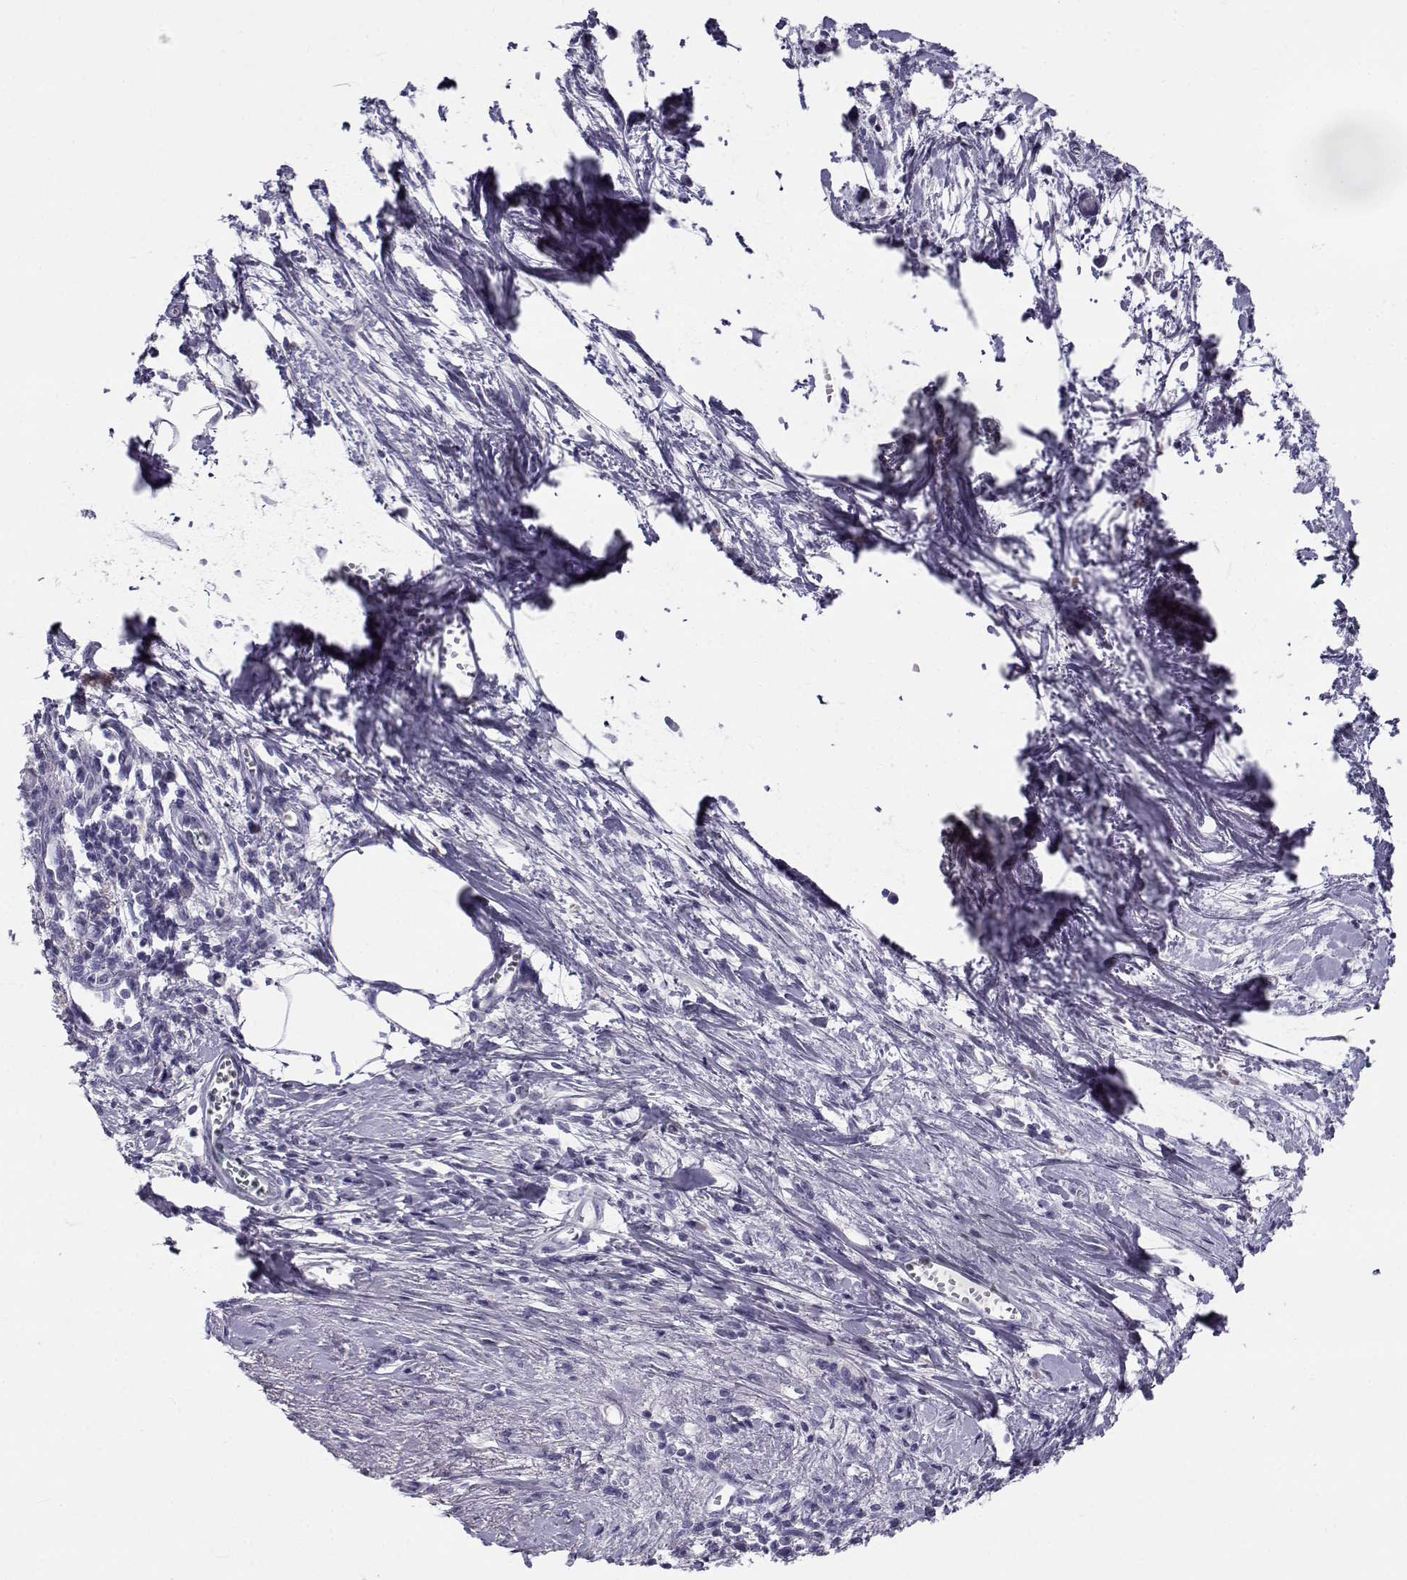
{"staining": {"intensity": "negative", "quantity": "none", "location": "none"}, "tissue": "pancreatic cancer", "cell_type": "Tumor cells", "image_type": "cancer", "snomed": [{"axis": "morphology", "description": "Normal tissue, NOS"}, {"axis": "morphology", "description": "Adenocarcinoma, NOS"}, {"axis": "topography", "description": "Lymph node"}, {"axis": "topography", "description": "Pancreas"}], "caption": "A high-resolution photomicrograph shows immunohistochemistry staining of pancreatic adenocarcinoma, which exhibits no significant positivity in tumor cells.", "gene": "CREB3L3", "patient": {"sex": "female", "age": 58}}